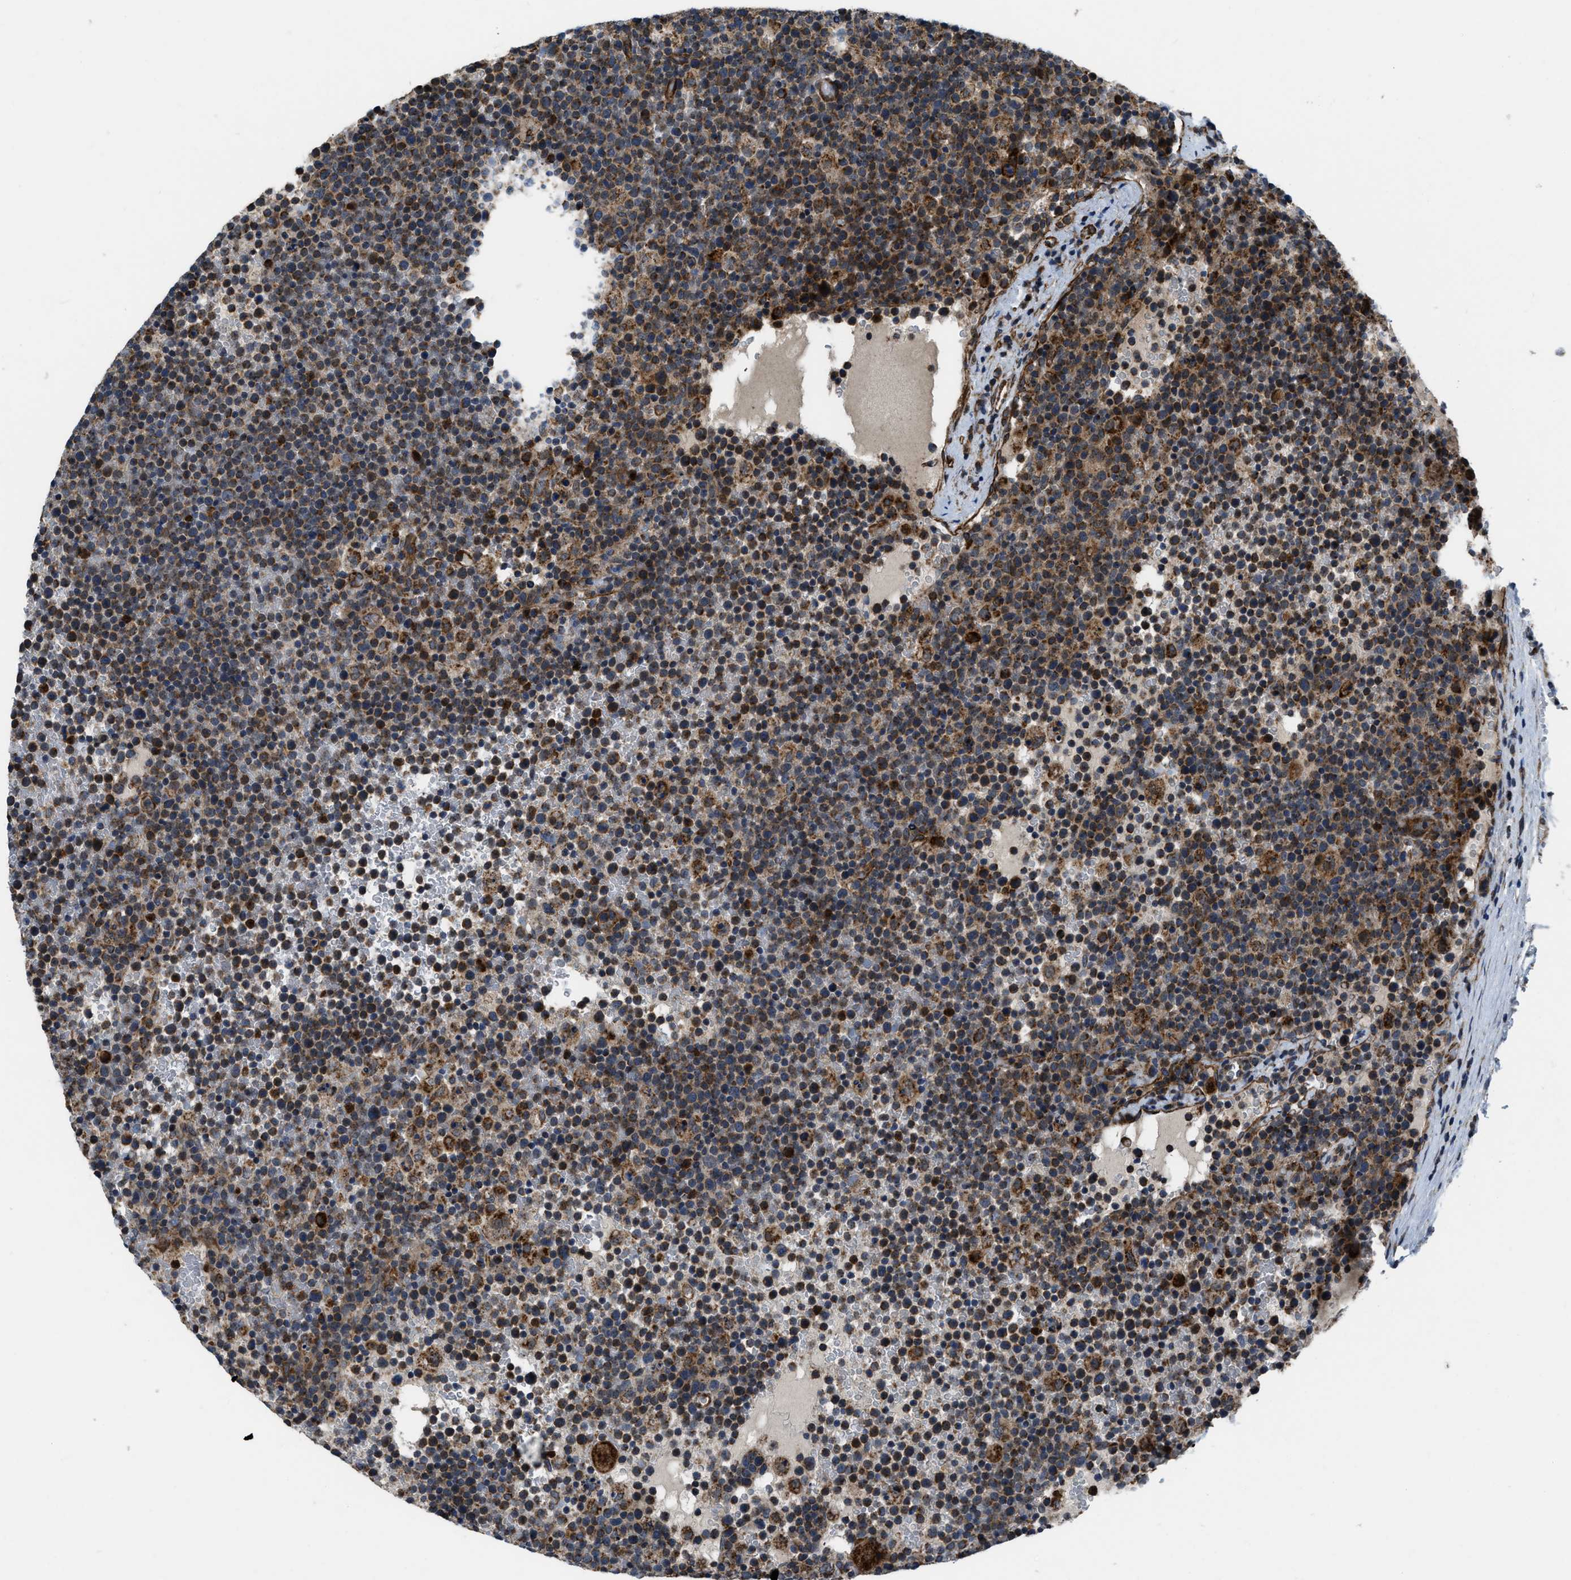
{"staining": {"intensity": "strong", "quantity": ">75%", "location": "cytoplasmic/membranous"}, "tissue": "lymphoma", "cell_type": "Tumor cells", "image_type": "cancer", "snomed": [{"axis": "morphology", "description": "Malignant lymphoma, non-Hodgkin's type, High grade"}, {"axis": "topography", "description": "Lymph node"}], "caption": "Lymphoma stained with IHC displays strong cytoplasmic/membranous positivity in approximately >75% of tumor cells.", "gene": "GSDME", "patient": {"sex": "male", "age": 61}}